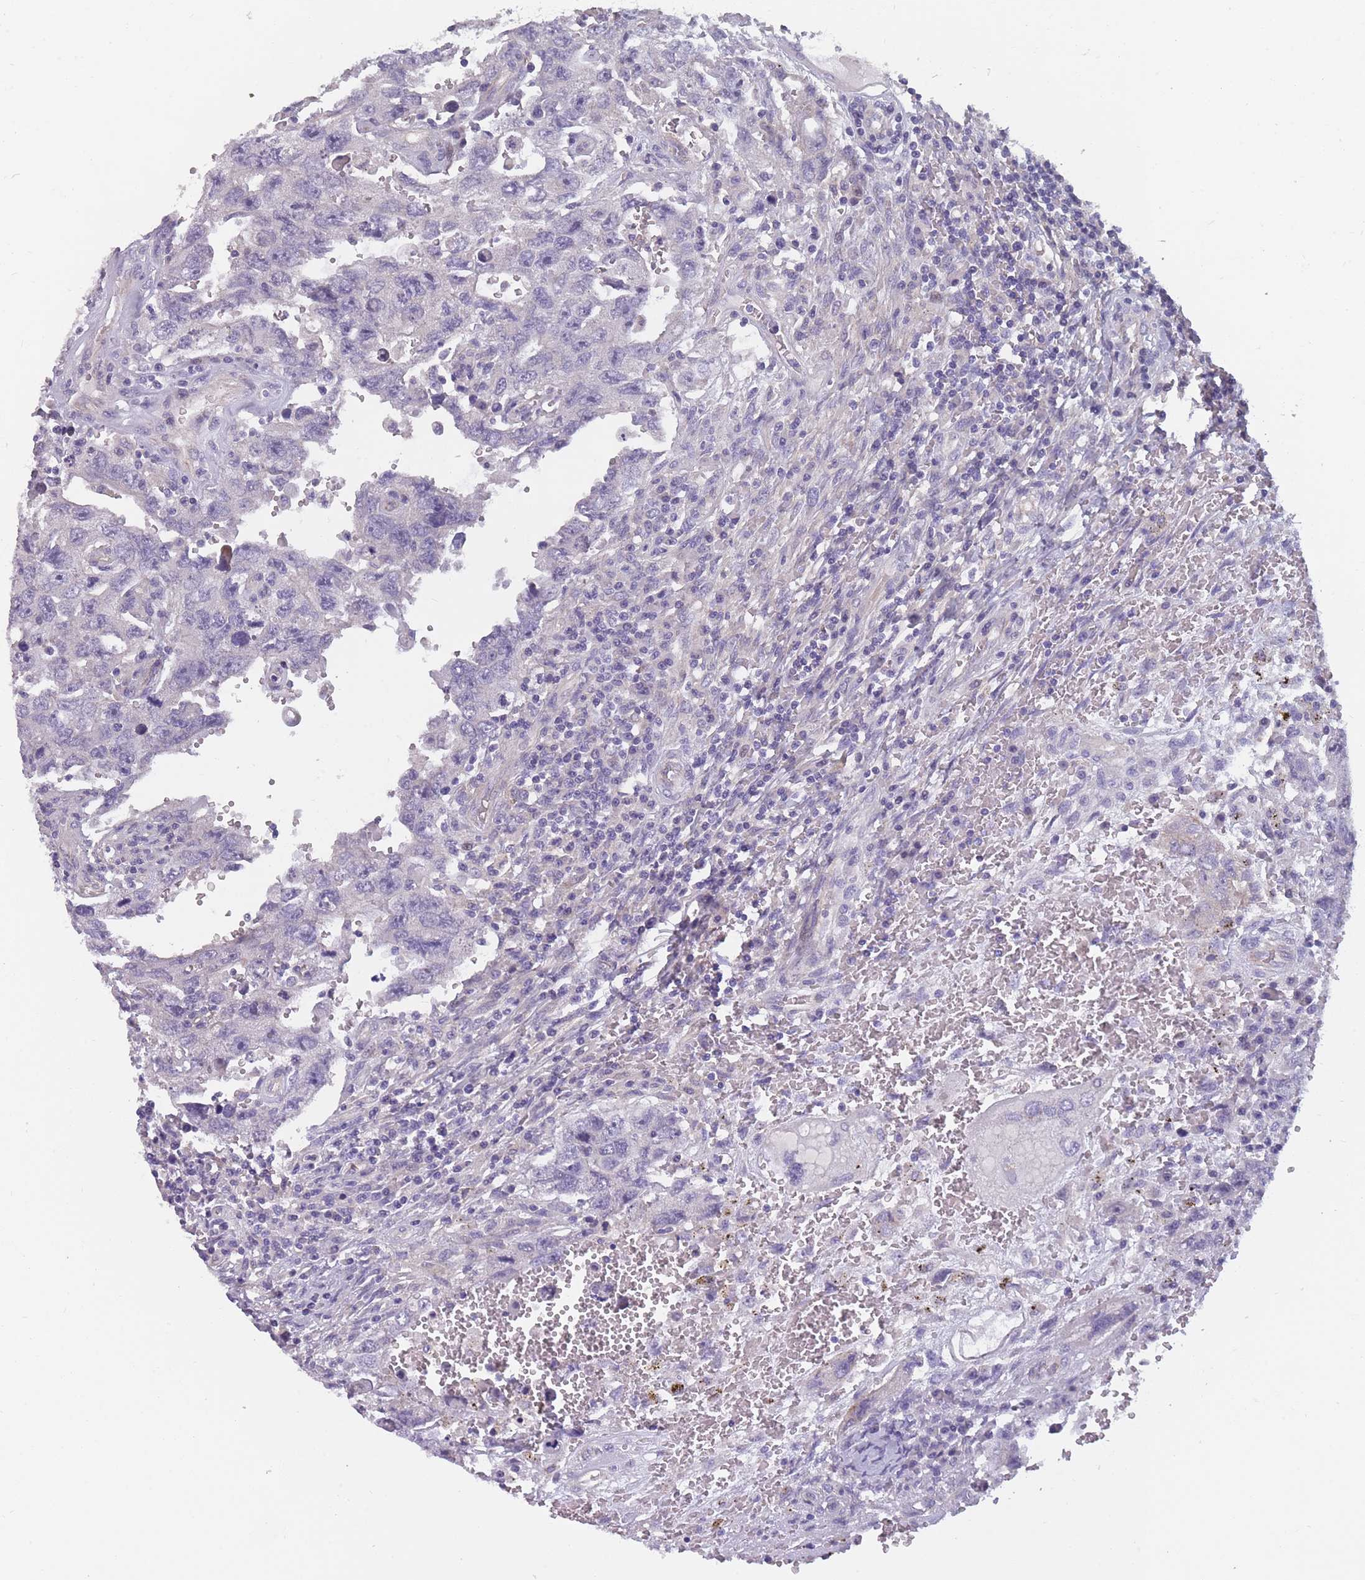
{"staining": {"intensity": "negative", "quantity": "none", "location": "none"}, "tissue": "testis cancer", "cell_type": "Tumor cells", "image_type": "cancer", "snomed": [{"axis": "morphology", "description": "Carcinoma, Embryonal, NOS"}, {"axis": "topography", "description": "Testis"}], "caption": "This is an IHC photomicrograph of human testis cancer. There is no positivity in tumor cells.", "gene": "FAM83F", "patient": {"sex": "male", "age": 26}}